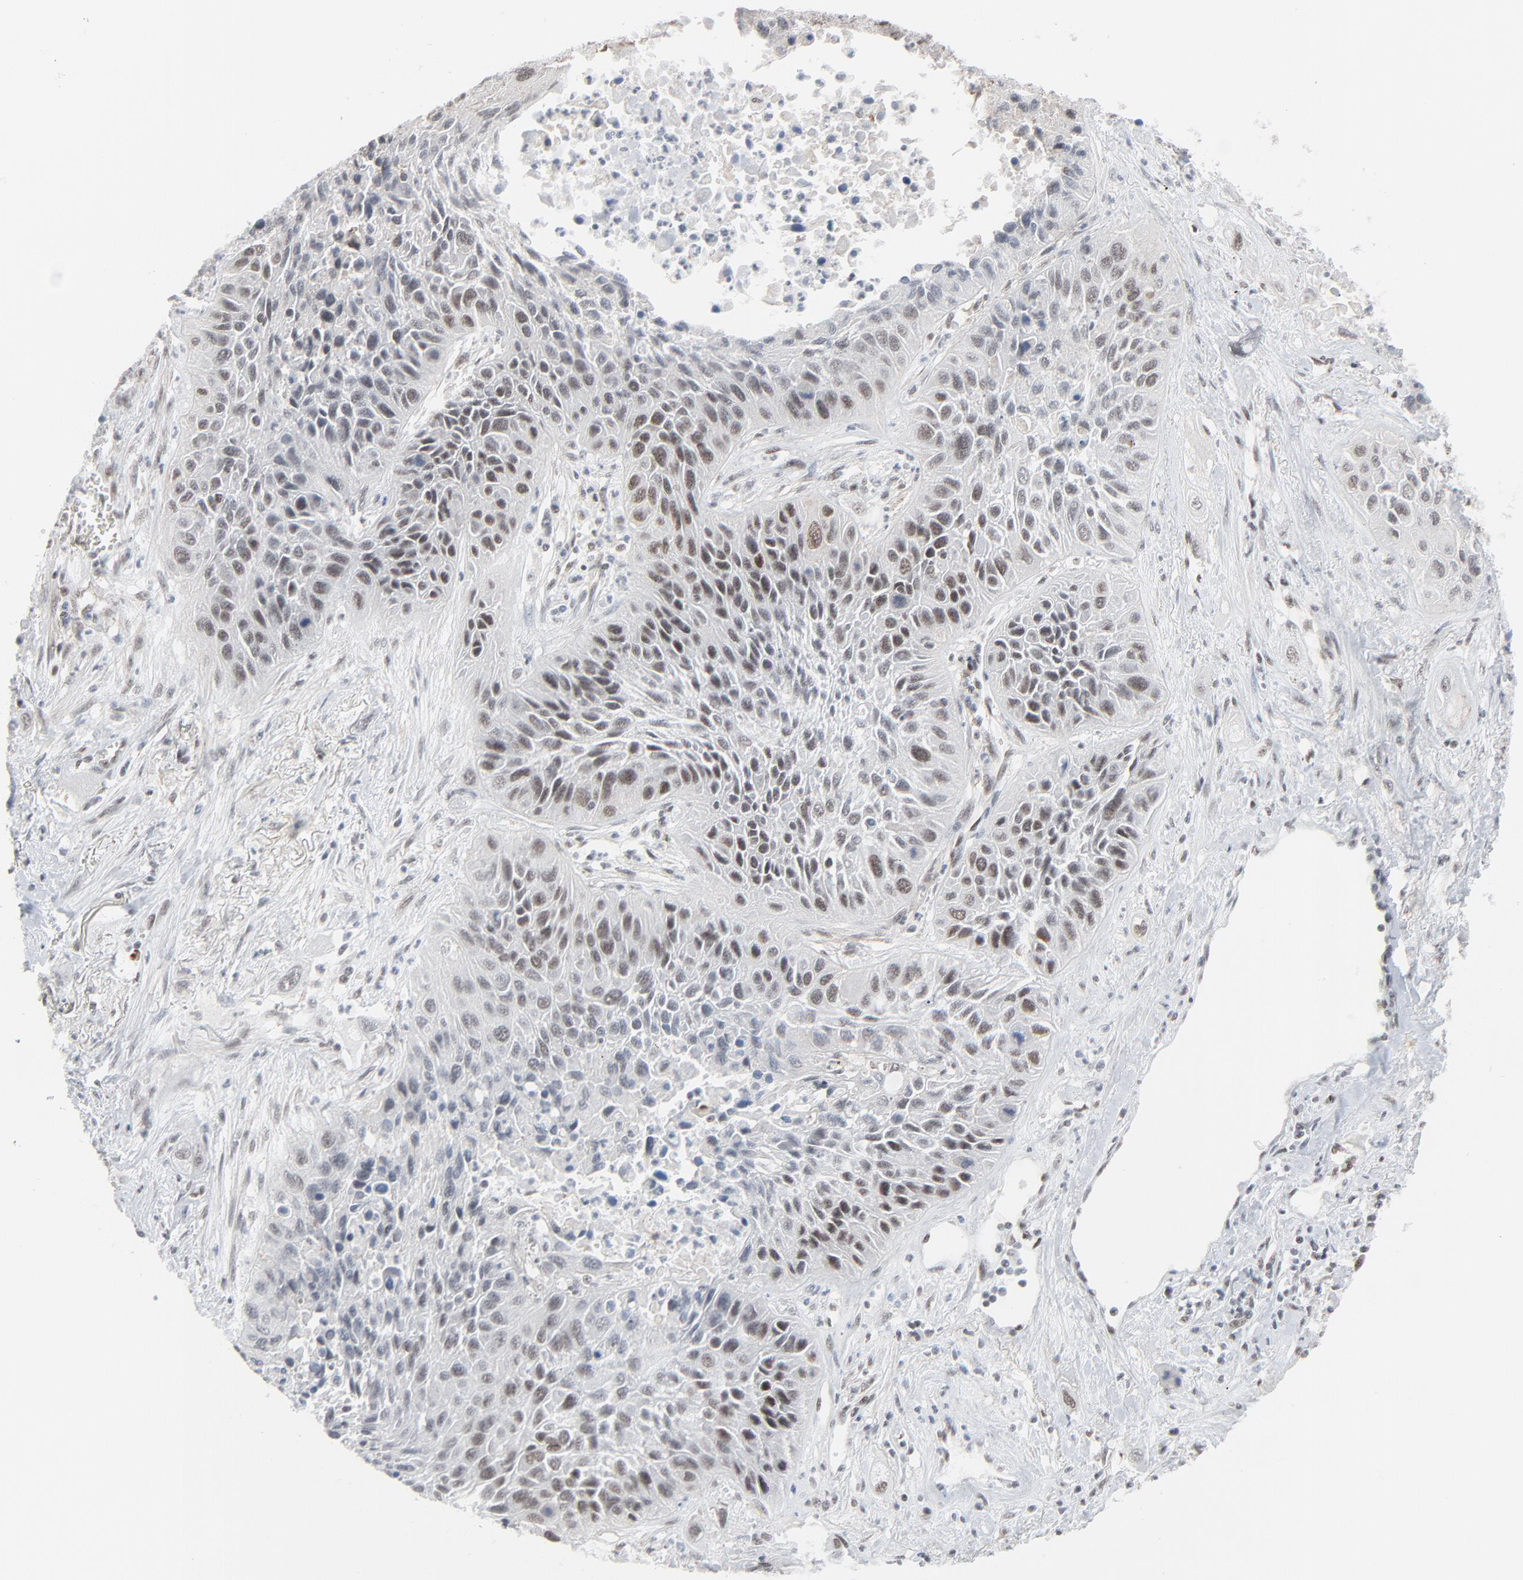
{"staining": {"intensity": "moderate", "quantity": "25%-75%", "location": "nuclear"}, "tissue": "lung cancer", "cell_type": "Tumor cells", "image_type": "cancer", "snomed": [{"axis": "morphology", "description": "Squamous cell carcinoma, NOS"}, {"axis": "topography", "description": "Lung"}], "caption": "IHC of human squamous cell carcinoma (lung) exhibits medium levels of moderate nuclear staining in approximately 25%-75% of tumor cells. (DAB (3,3'-diaminobenzidine) IHC with brightfield microscopy, high magnification).", "gene": "FBXO28", "patient": {"sex": "female", "age": 76}}